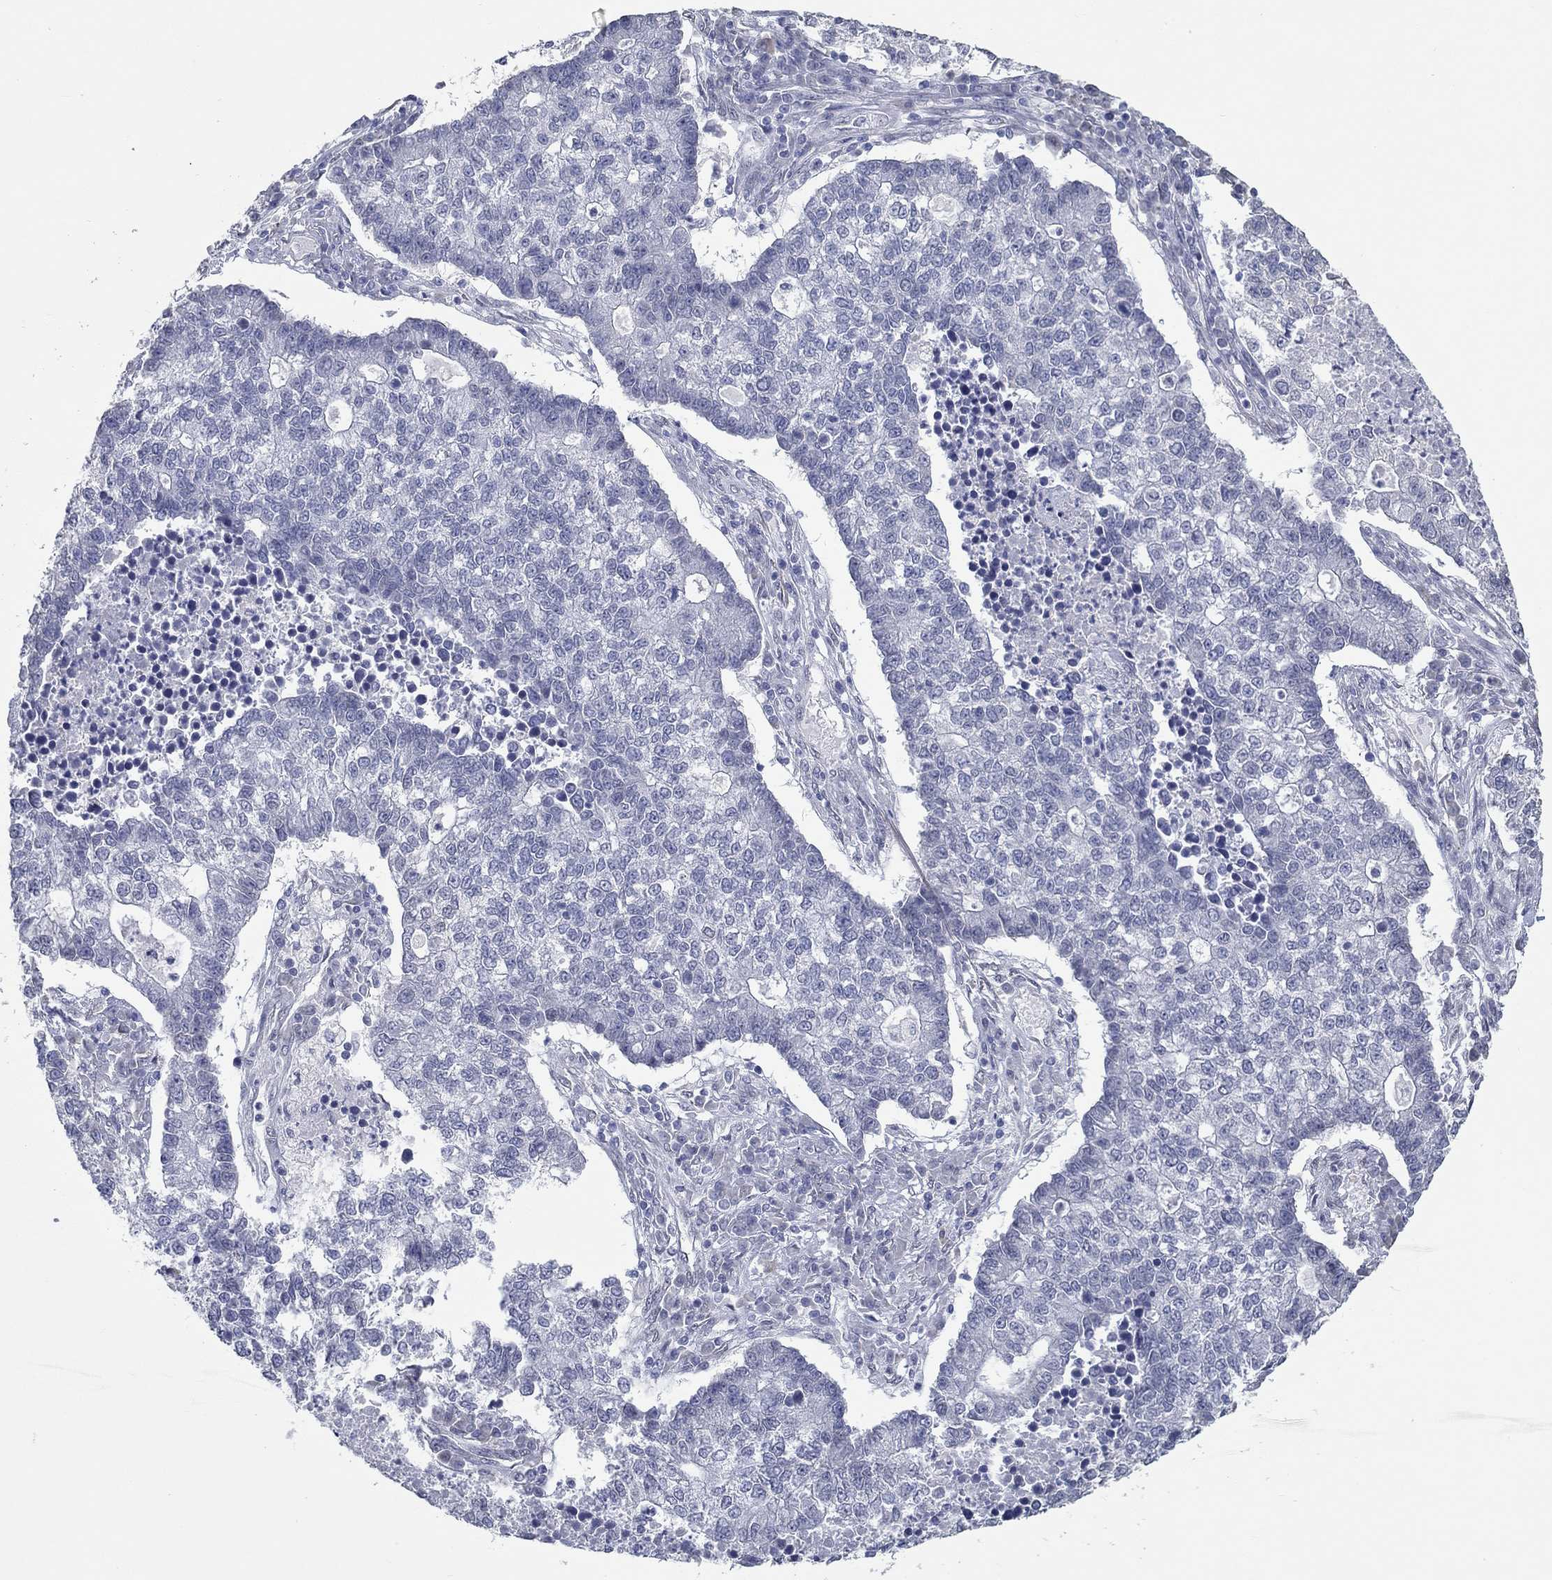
{"staining": {"intensity": "negative", "quantity": "none", "location": "none"}, "tissue": "lung cancer", "cell_type": "Tumor cells", "image_type": "cancer", "snomed": [{"axis": "morphology", "description": "Adenocarcinoma, NOS"}, {"axis": "topography", "description": "Lung"}], "caption": "Protein analysis of lung cancer exhibits no significant expression in tumor cells. (DAB (3,3'-diaminobenzidine) IHC visualized using brightfield microscopy, high magnification).", "gene": "NUP155", "patient": {"sex": "male", "age": 57}}